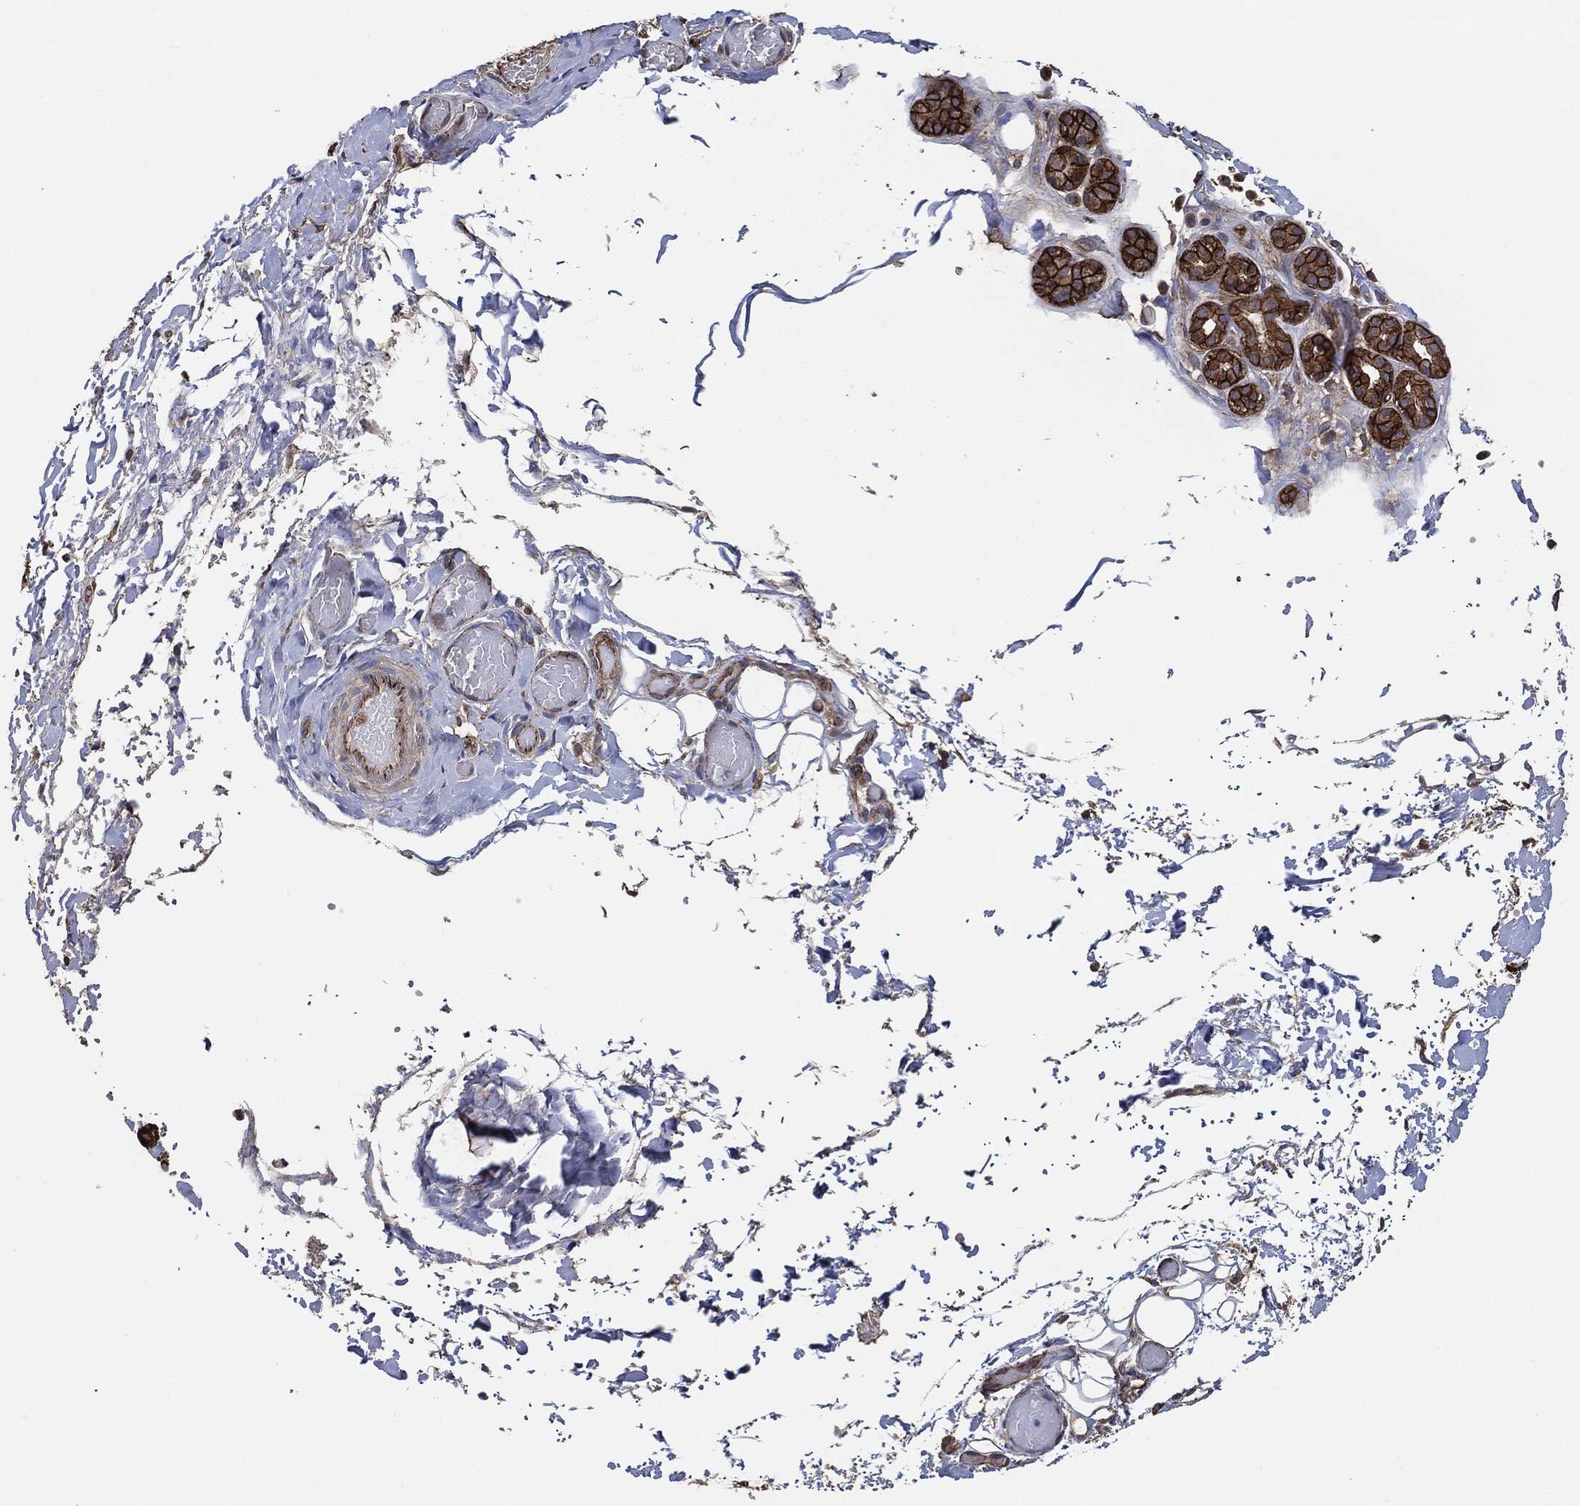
{"staining": {"intensity": "strong", "quantity": ">75%", "location": "cytoplasmic/membranous"}, "tissue": "salivary gland", "cell_type": "Glandular cells", "image_type": "normal", "snomed": [{"axis": "morphology", "description": "Normal tissue, NOS"}, {"axis": "topography", "description": "Salivary gland"}, {"axis": "topography", "description": "Peripheral nerve tissue"}], "caption": "Human salivary gland stained with a brown dye displays strong cytoplasmic/membranous positive expression in about >75% of glandular cells.", "gene": "CTNNA1", "patient": {"sex": "male", "age": 71}}